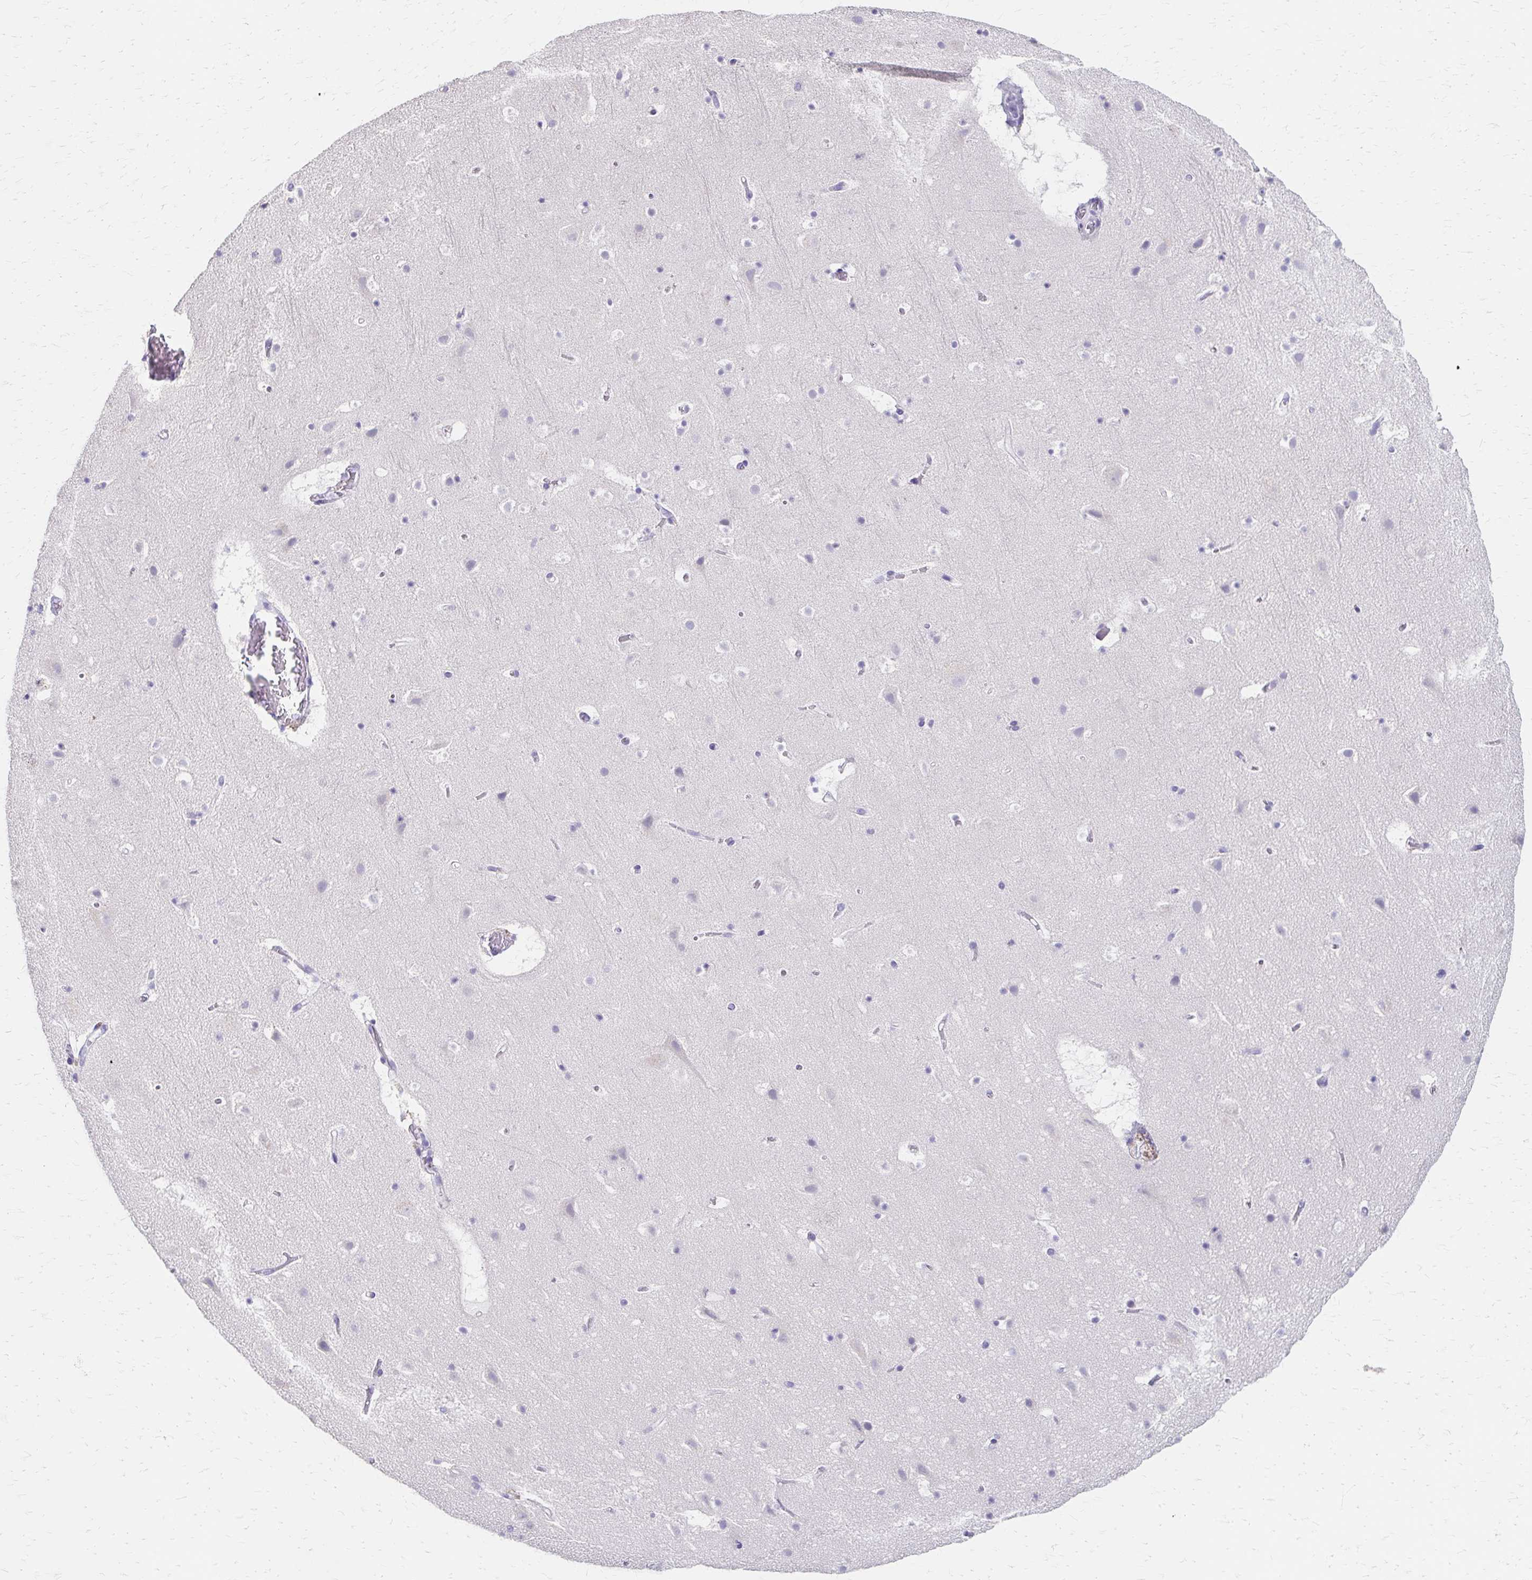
{"staining": {"intensity": "negative", "quantity": "none", "location": "none"}, "tissue": "cerebral cortex", "cell_type": "Endothelial cells", "image_type": "normal", "snomed": [{"axis": "morphology", "description": "Normal tissue, NOS"}, {"axis": "topography", "description": "Cerebral cortex"}], "caption": "IHC histopathology image of unremarkable human cerebral cortex stained for a protein (brown), which demonstrates no staining in endothelial cells.", "gene": "AZGP1", "patient": {"sex": "female", "age": 42}}